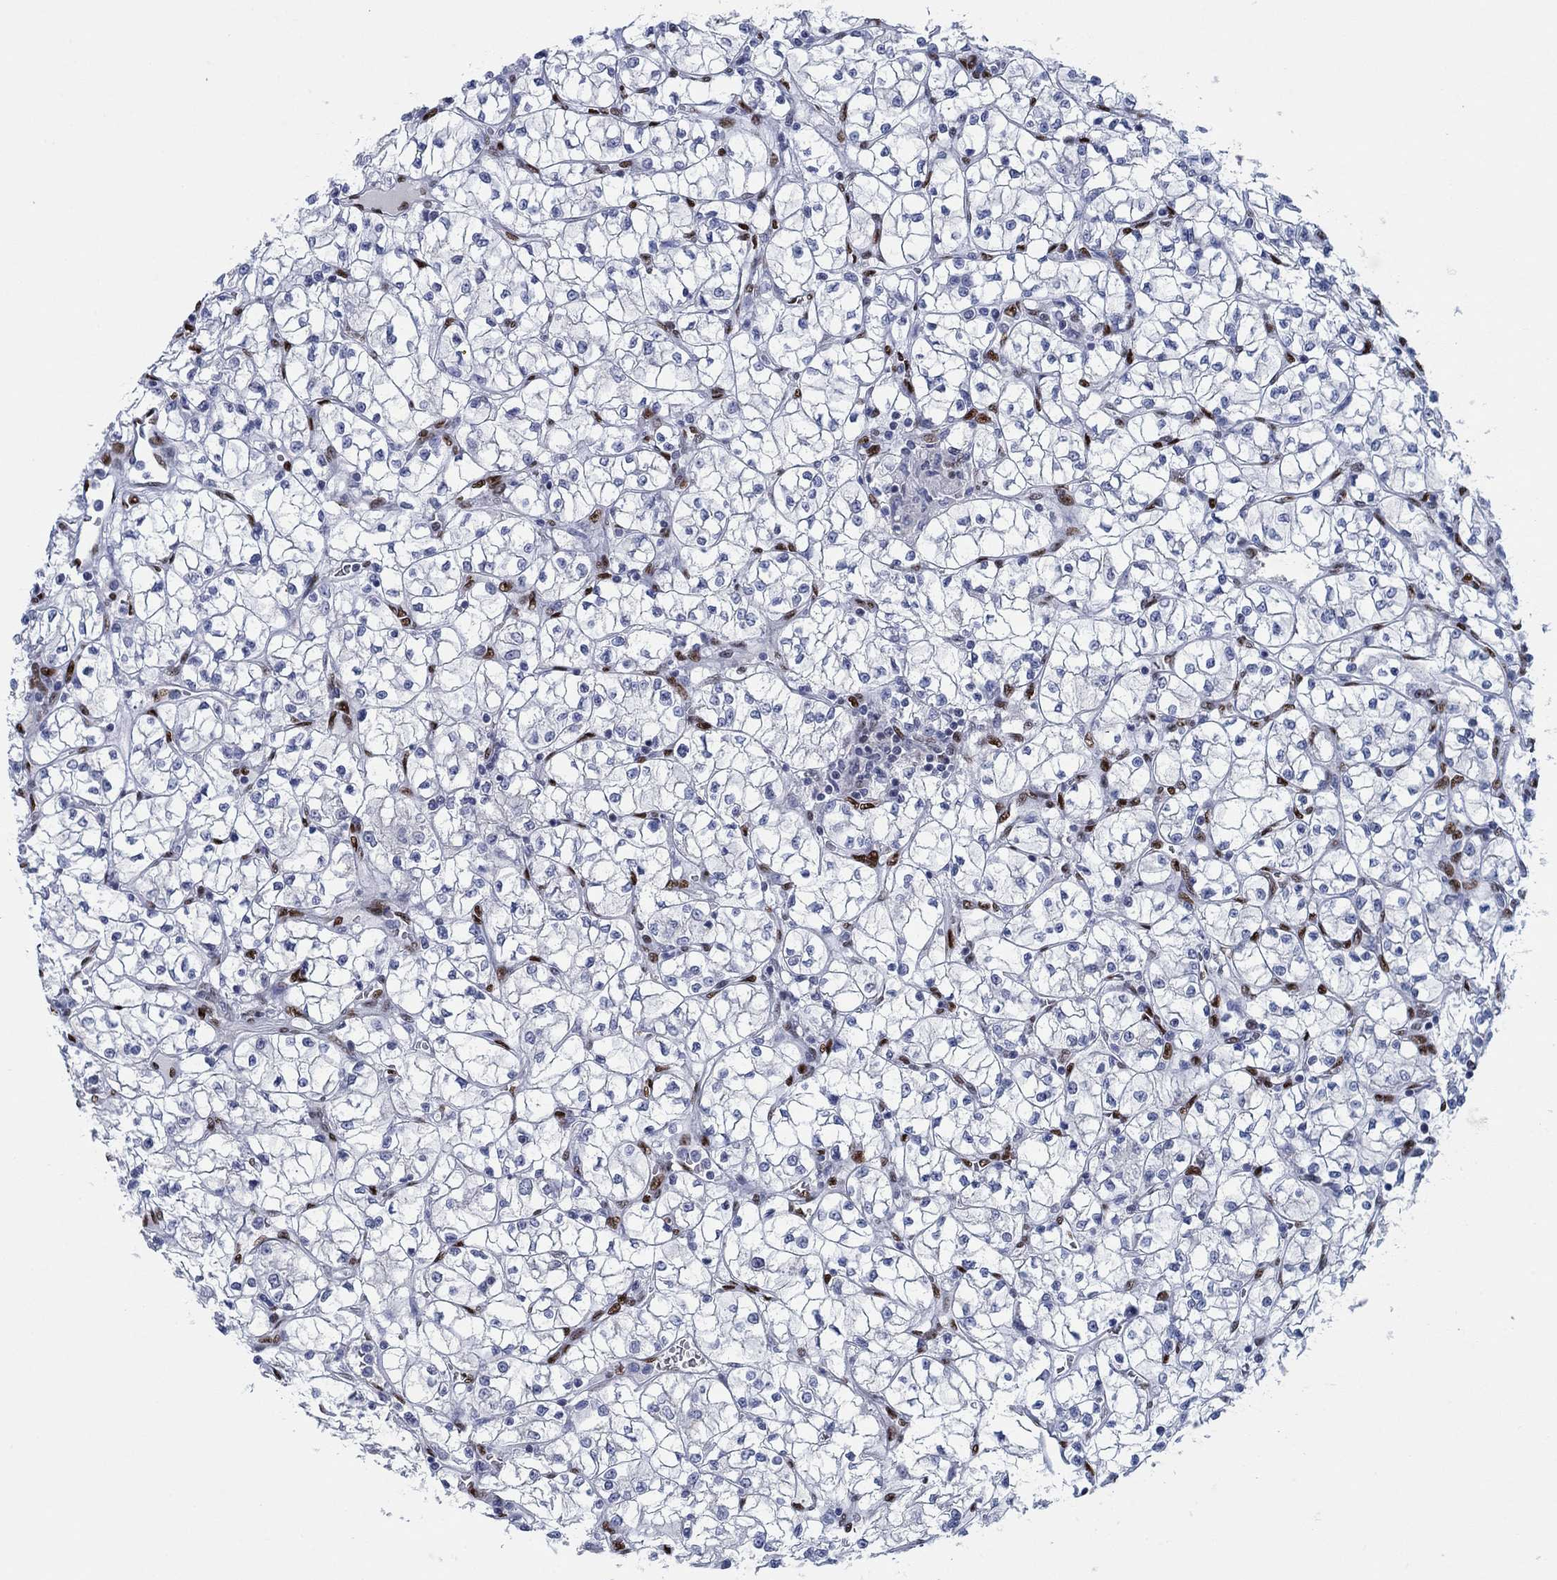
{"staining": {"intensity": "negative", "quantity": "none", "location": "none"}, "tissue": "renal cancer", "cell_type": "Tumor cells", "image_type": "cancer", "snomed": [{"axis": "morphology", "description": "Adenocarcinoma, NOS"}, {"axis": "topography", "description": "Kidney"}], "caption": "Tumor cells show no significant positivity in renal cancer (adenocarcinoma).", "gene": "ZEB1", "patient": {"sex": "female", "age": 64}}